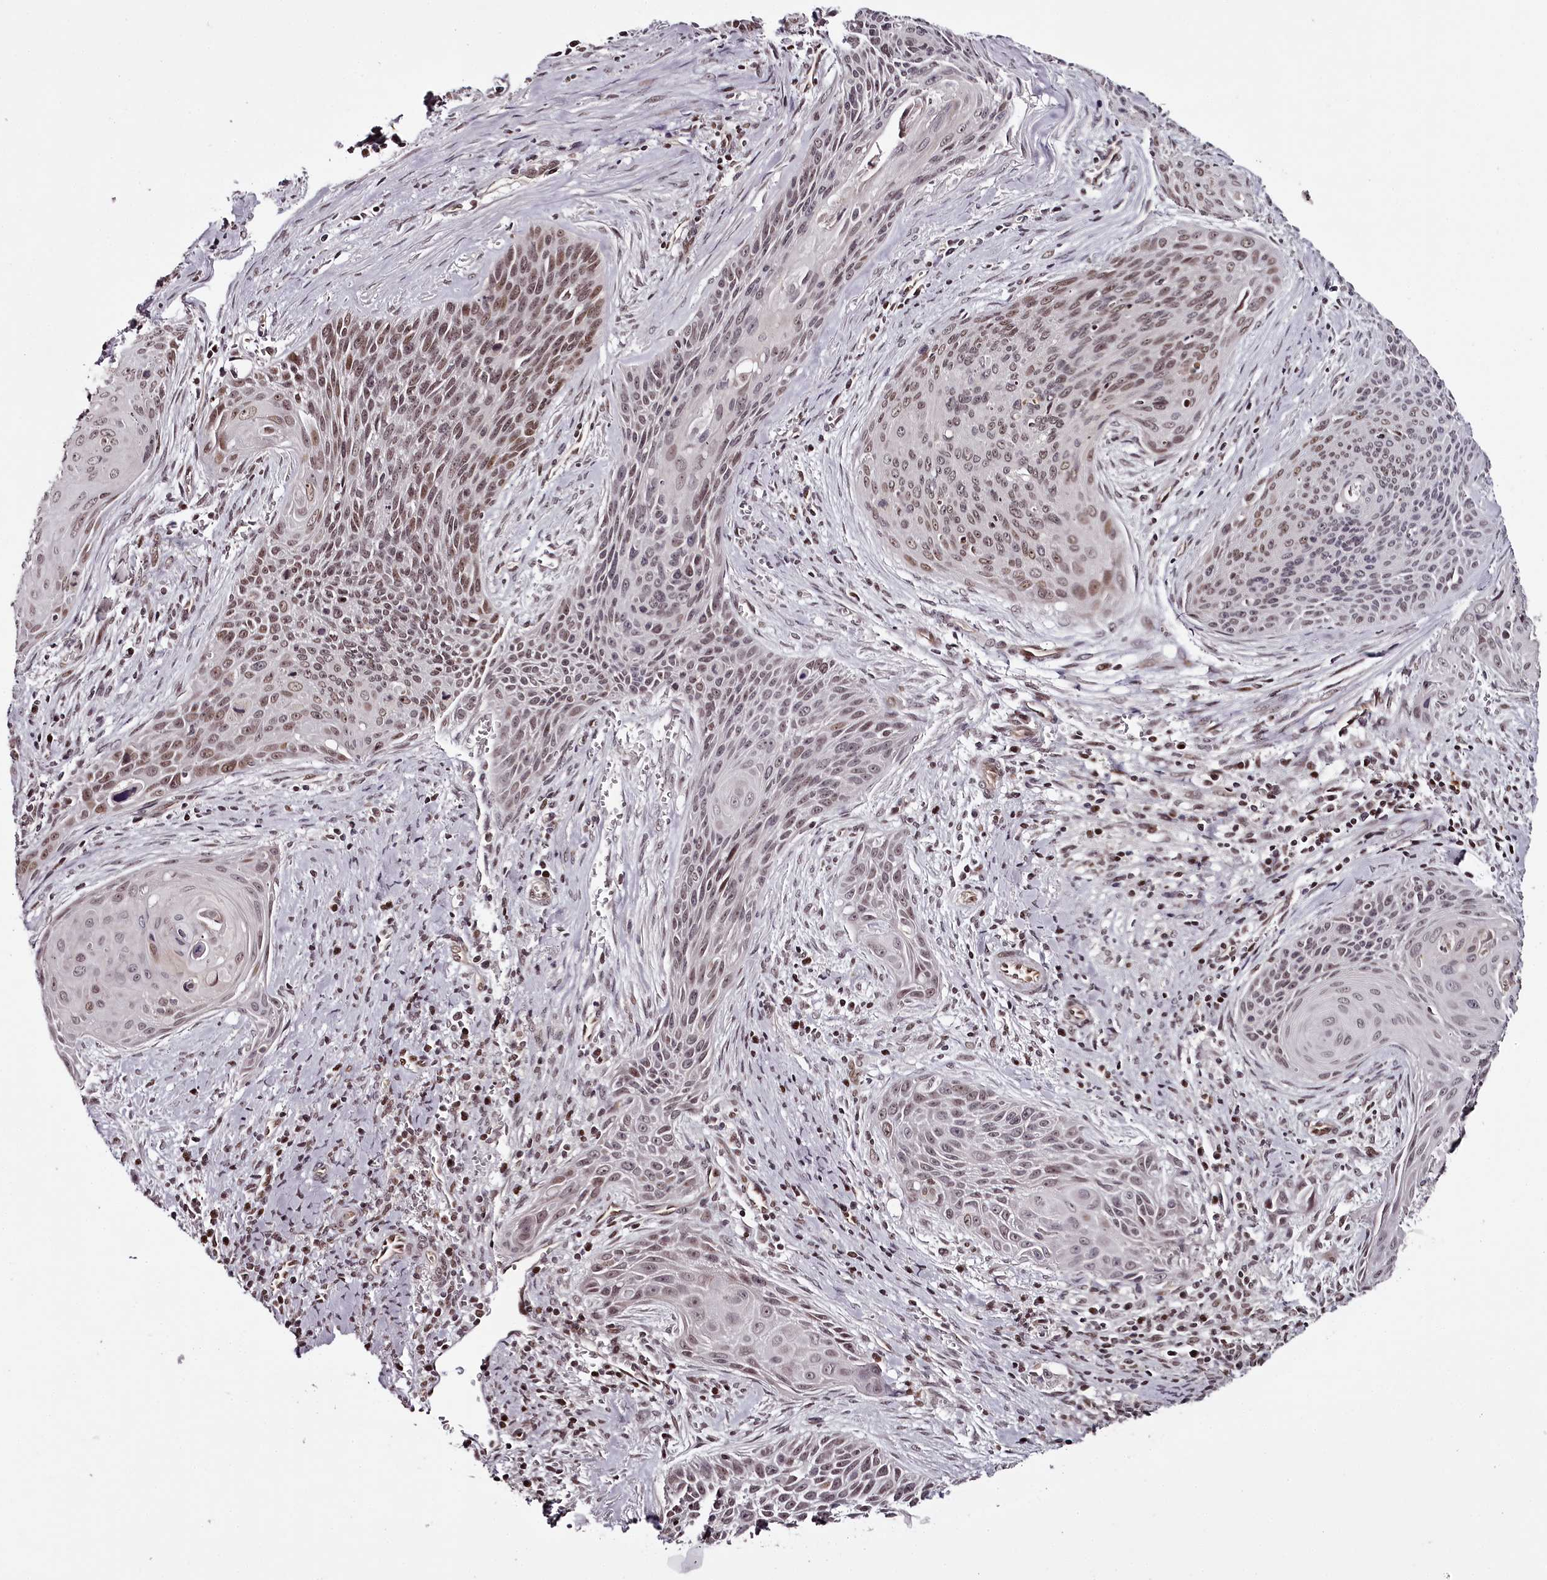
{"staining": {"intensity": "moderate", "quantity": "<25%", "location": "nuclear"}, "tissue": "cervical cancer", "cell_type": "Tumor cells", "image_type": "cancer", "snomed": [{"axis": "morphology", "description": "Squamous cell carcinoma, NOS"}, {"axis": "topography", "description": "Cervix"}], "caption": "Cervical squamous cell carcinoma stained with a brown dye exhibits moderate nuclear positive positivity in approximately <25% of tumor cells.", "gene": "THYN1", "patient": {"sex": "female", "age": 55}}